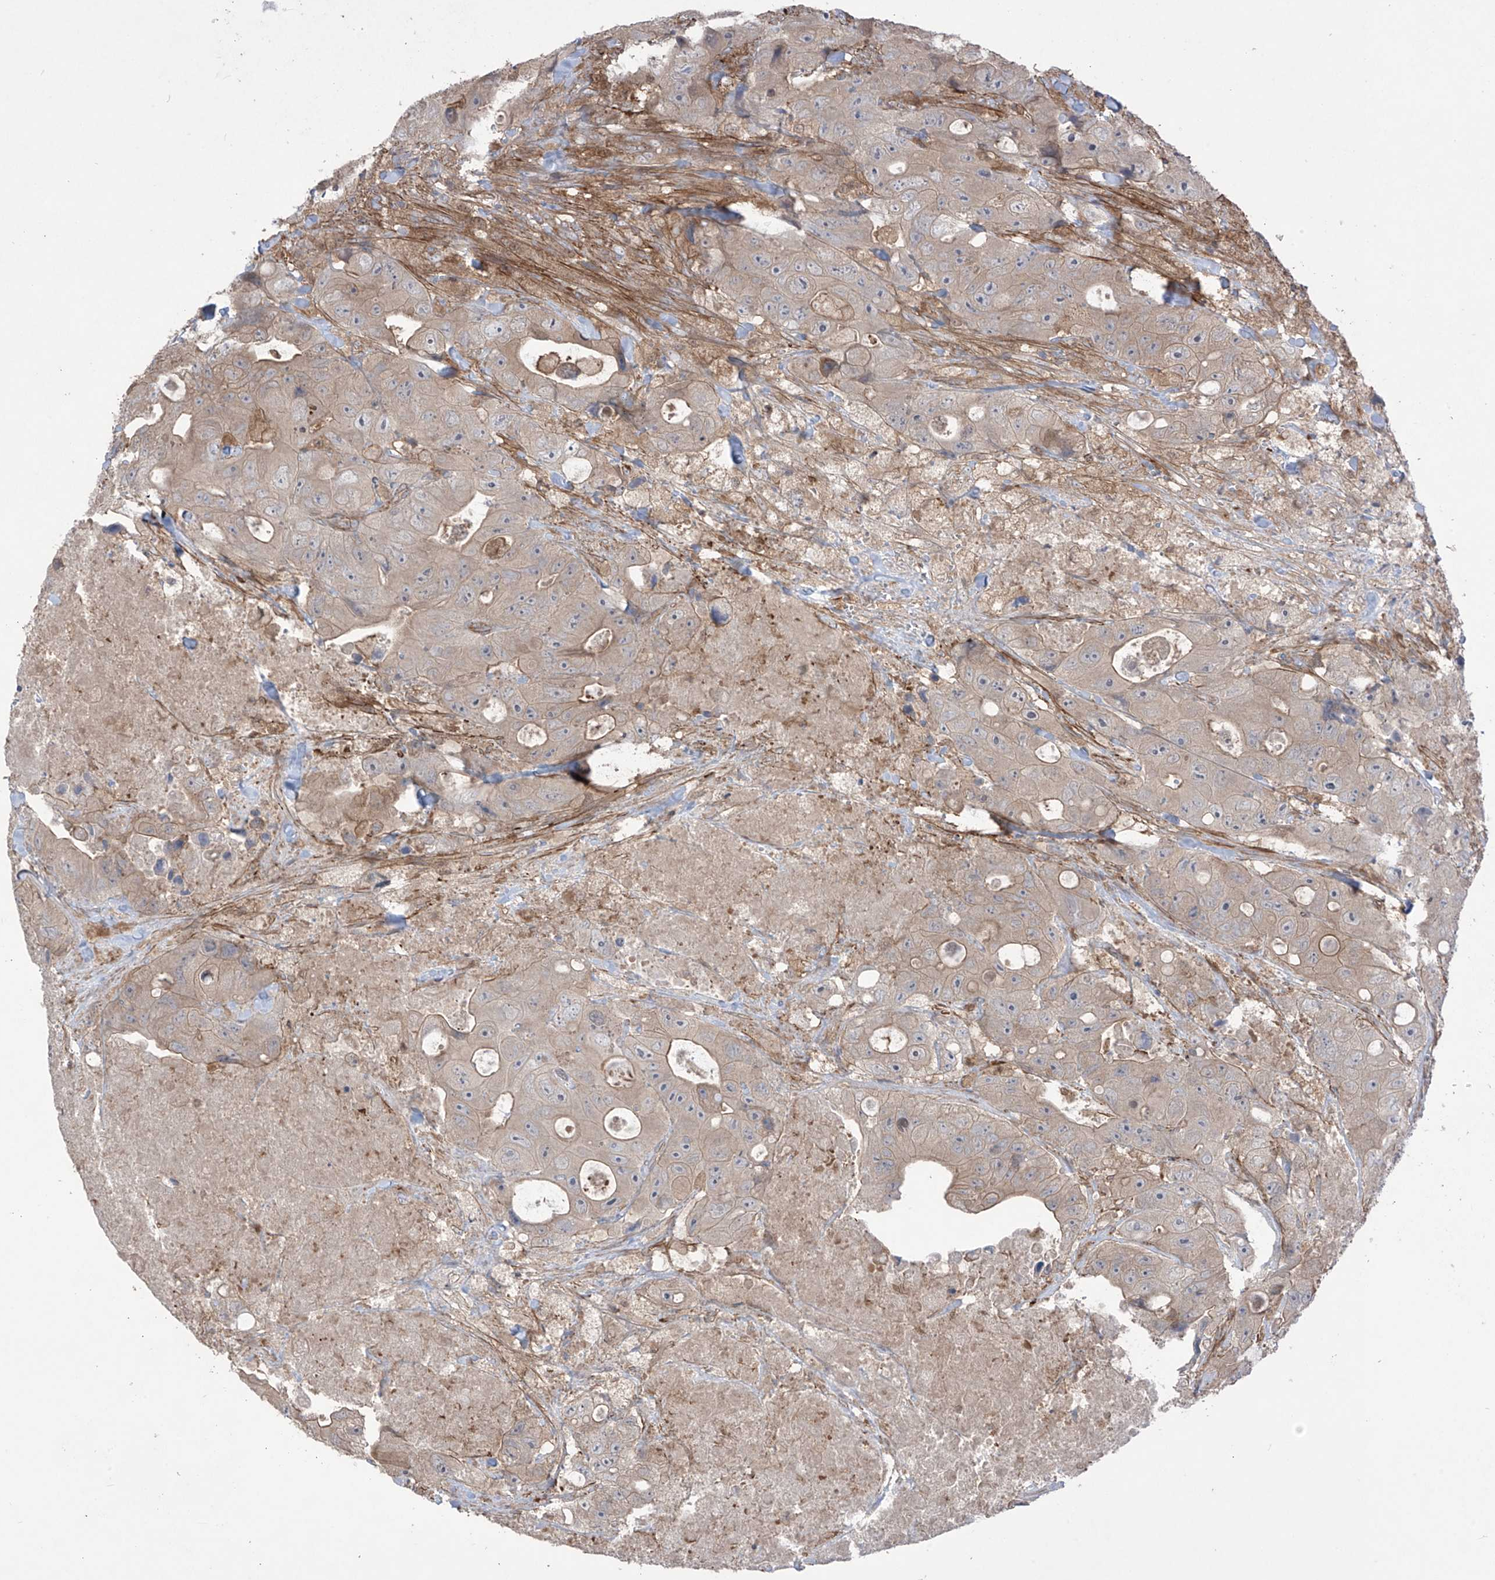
{"staining": {"intensity": "weak", "quantity": "25%-75%", "location": "cytoplasmic/membranous"}, "tissue": "colorectal cancer", "cell_type": "Tumor cells", "image_type": "cancer", "snomed": [{"axis": "morphology", "description": "Adenocarcinoma, NOS"}, {"axis": "topography", "description": "Colon"}], "caption": "Brown immunohistochemical staining in colorectal cancer (adenocarcinoma) demonstrates weak cytoplasmic/membranous positivity in about 25%-75% of tumor cells.", "gene": "TRMU", "patient": {"sex": "female", "age": 46}}